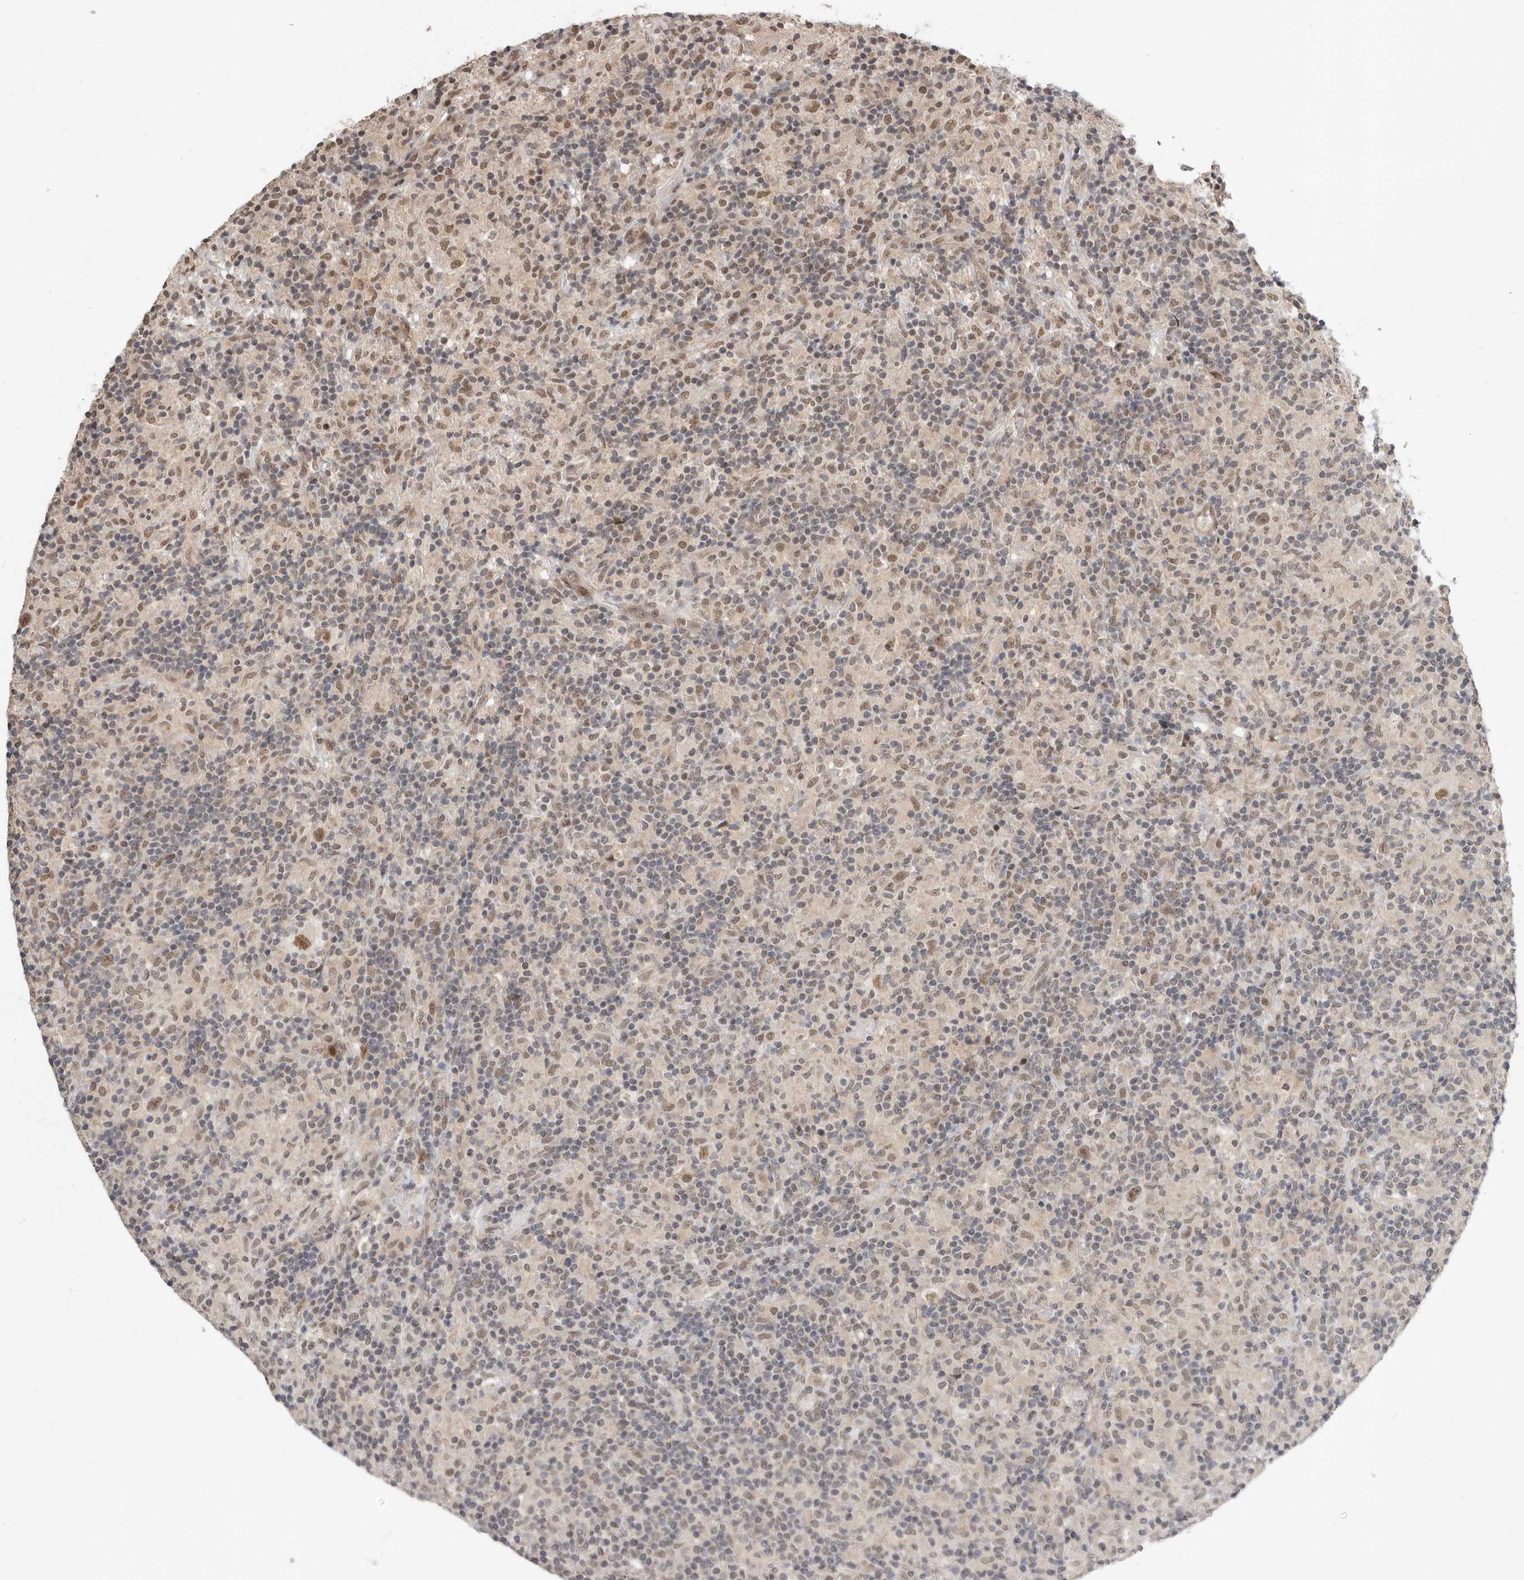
{"staining": {"intensity": "moderate", "quantity": ">75%", "location": "nuclear"}, "tissue": "lymphoma", "cell_type": "Tumor cells", "image_type": "cancer", "snomed": [{"axis": "morphology", "description": "Hodgkin's disease, NOS"}, {"axis": "topography", "description": "Lymph node"}], "caption": "An immunohistochemistry (IHC) histopathology image of neoplastic tissue is shown. Protein staining in brown labels moderate nuclear positivity in lymphoma within tumor cells. (DAB (3,3'-diaminobenzidine) IHC, brown staining for protein, blue staining for nuclei).", "gene": "BRCA2", "patient": {"sex": "male", "age": 70}}